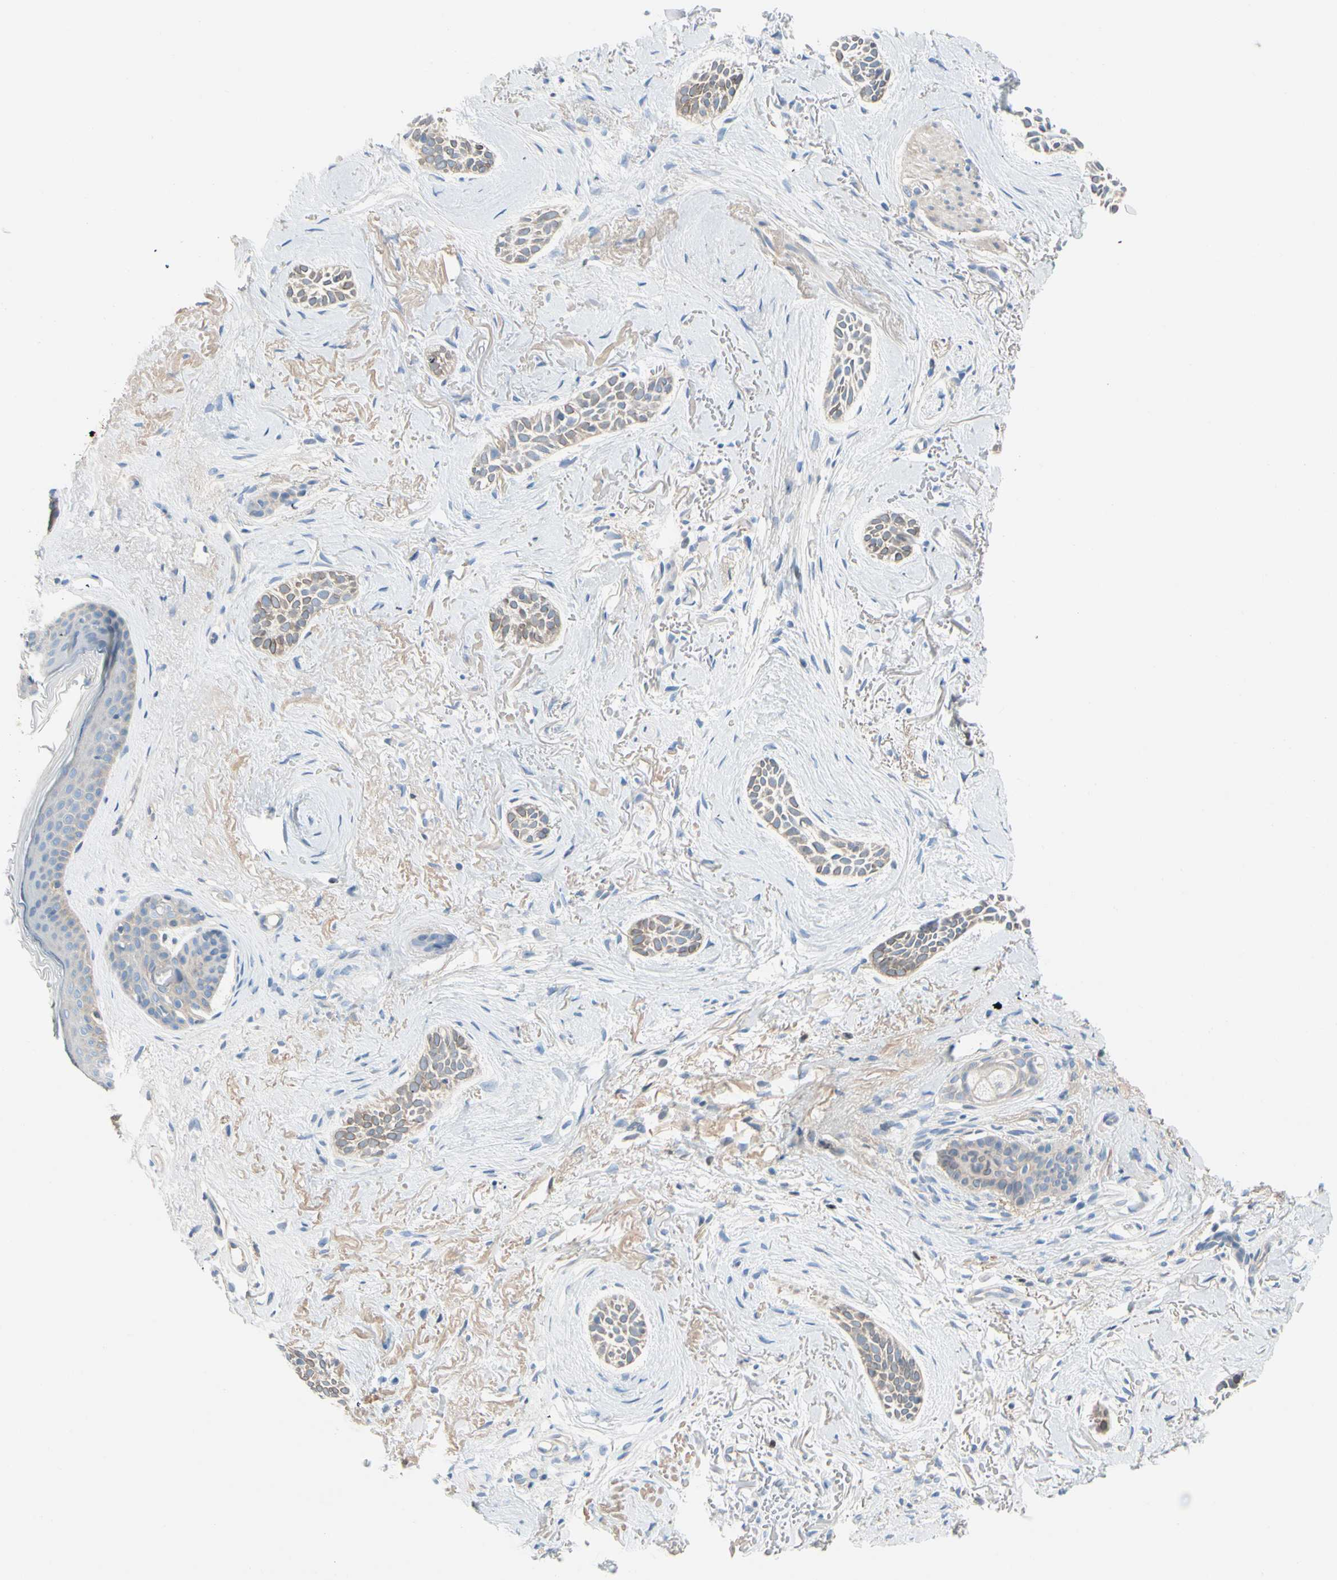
{"staining": {"intensity": "weak", "quantity": "25%-75%", "location": "cytoplasmic/membranous,nuclear"}, "tissue": "skin cancer", "cell_type": "Tumor cells", "image_type": "cancer", "snomed": [{"axis": "morphology", "description": "Normal tissue, NOS"}, {"axis": "morphology", "description": "Basal cell carcinoma"}, {"axis": "topography", "description": "Skin"}], "caption": "Protein positivity by IHC displays weak cytoplasmic/membranous and nuclear expression in about 25%-75% of tumor cells in skin cancer (basal cell carcinoma).", "gene": "ZNF132", "patient": {"sex": "female", "age": 84}}